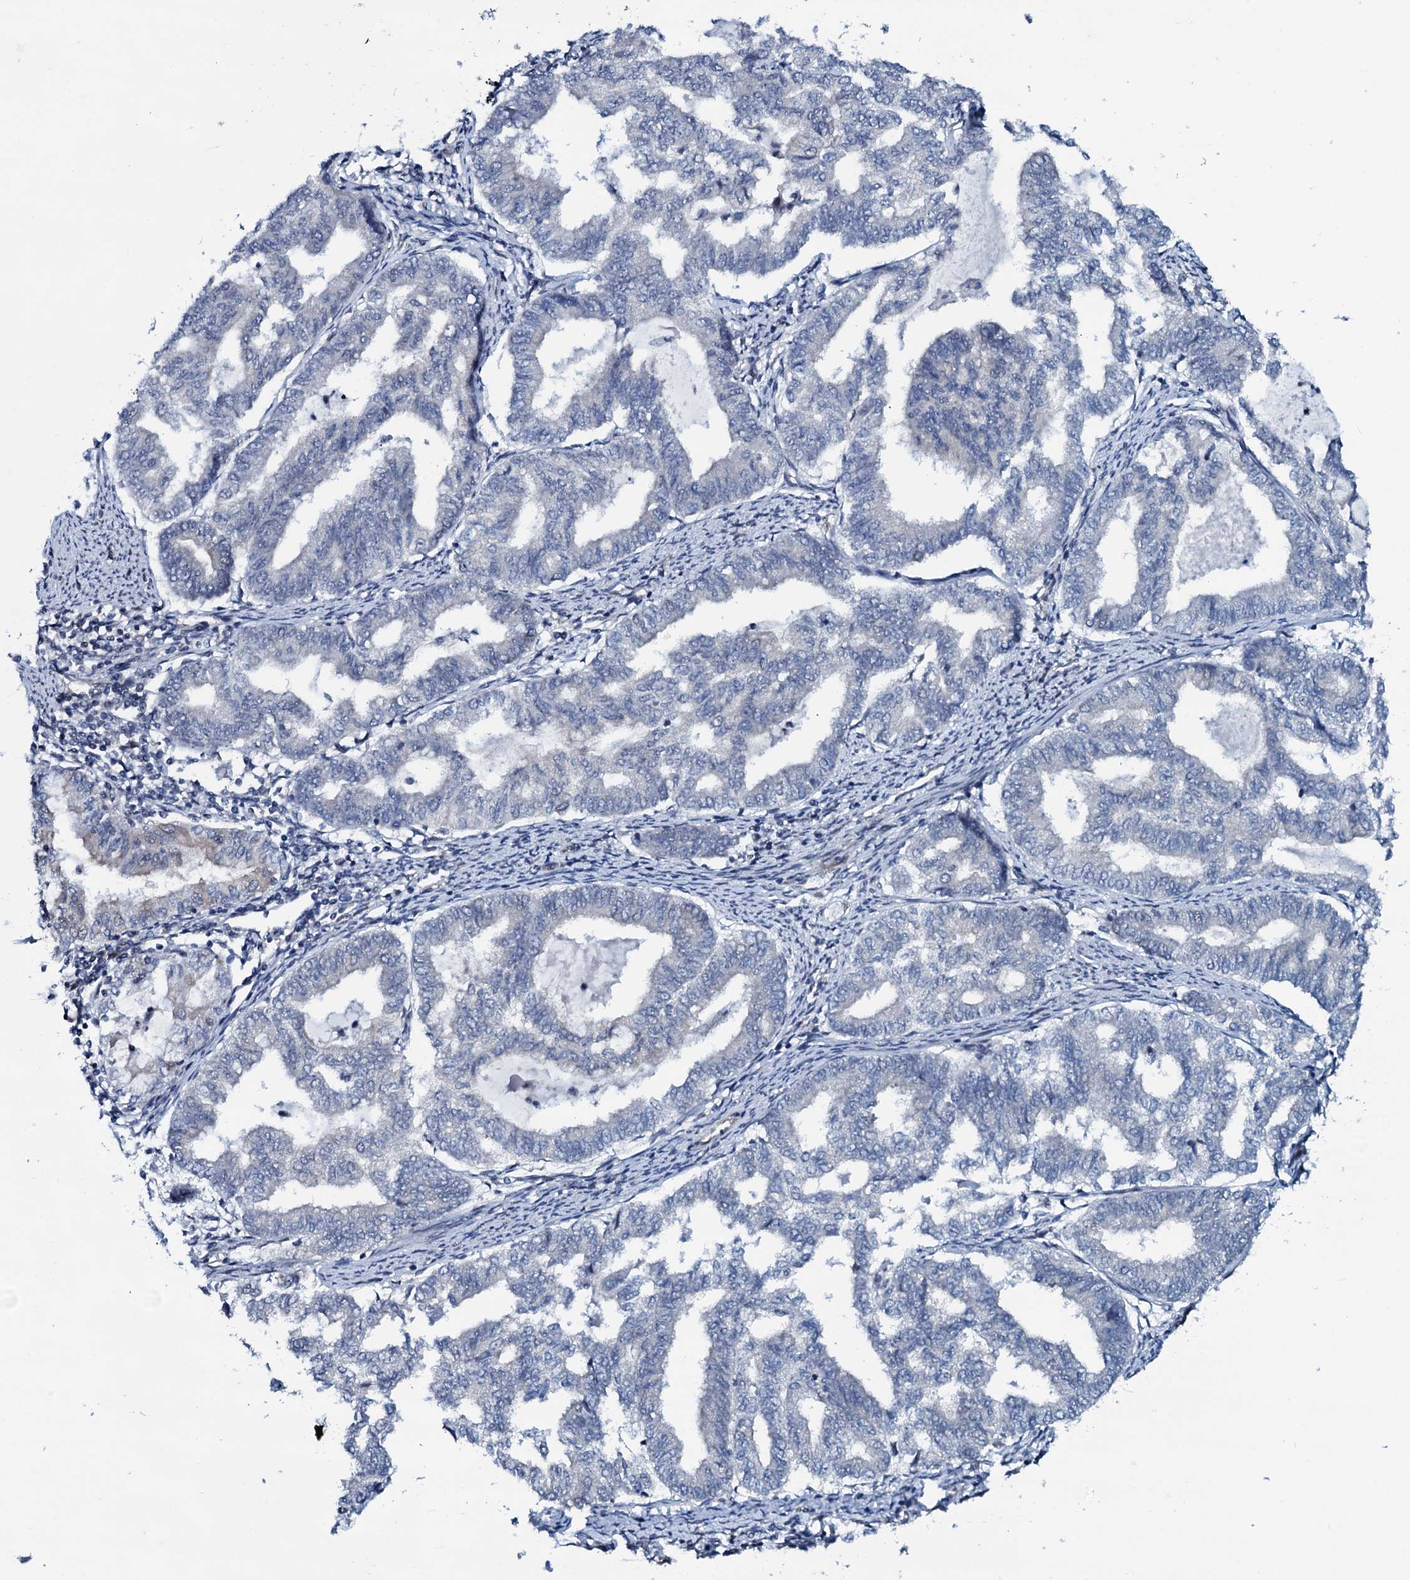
{"staining": {"intensity": "negative", "quantity": "none", "location": "none"}, "tissue": "endometrial cancer", "cell_type": "Tumor cells", "image_type": "cancer", "snomed": [{"axis": "morphology", "description": "Adenocarcinoma, NOS"}, {"axis": "topography", "description": "Endometrium"}], "caption": "This histopathology image is of endometrial cancer (adenocarcinoma) stained with immunohistochemistry (IHC) to label a protein in brown with the nuclei are counter-stained blue. There is no positivity in tumor cells.", "gene": "OGFOD2", "patient": {"sex": "female", "age": 79}}